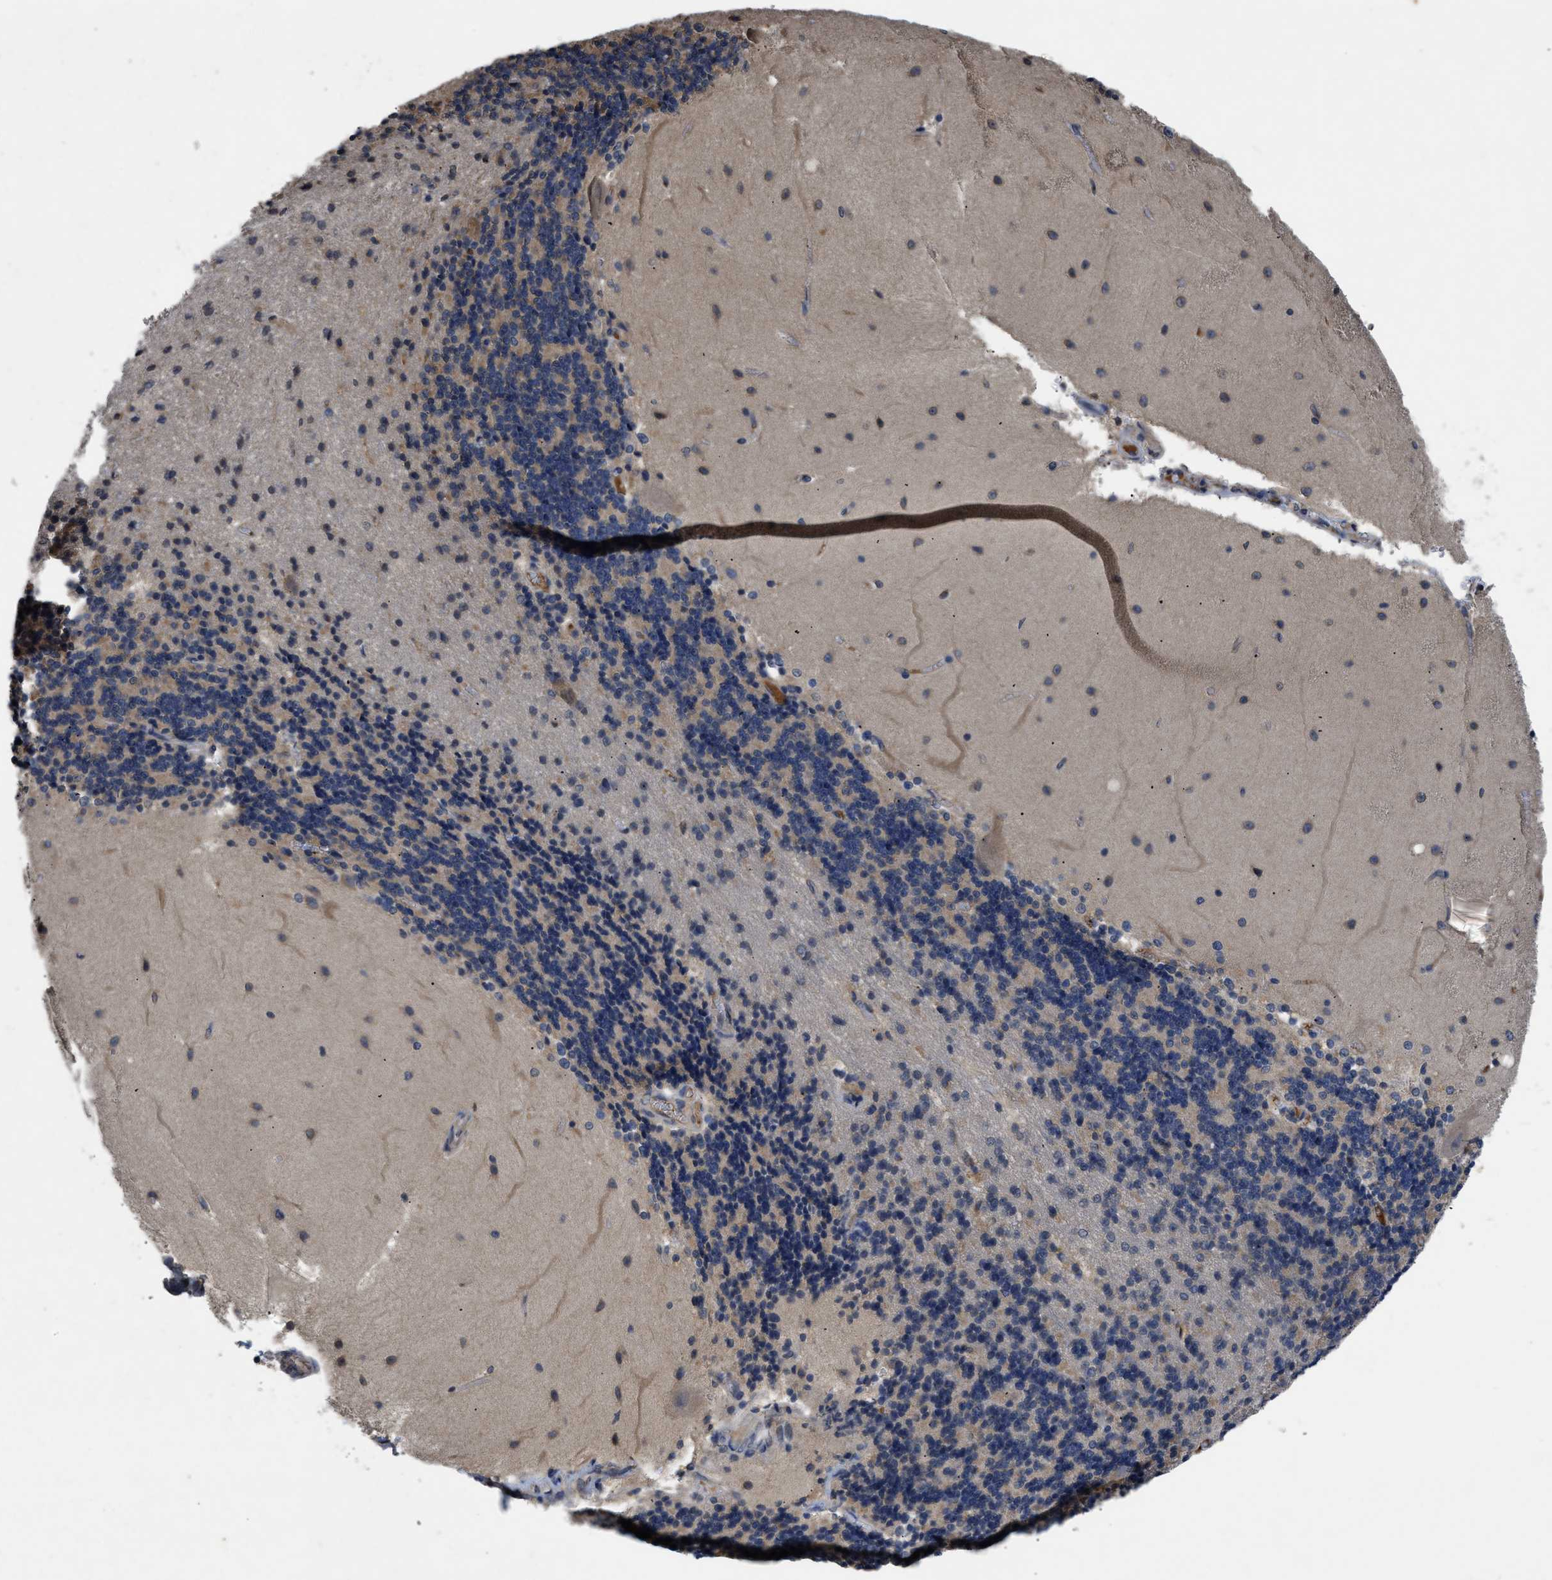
{"staining": {"intensity": "moderate", "quantity": ">75%", "location": "cytoplasmic/membranous"}, "tissue": "cerebellum", "cell_type": "Cells in granular layer", "image_type": "normal", "snomed": [{"axis": "morphology", "description": "Normal tissue, NOS"}, {"axis": "topography", "description": "Cerebellum"}], "caption": "Protein expression analysis of benign cerebellum displays moderate cytoplasmic/membranous staining in about >75% of cells in granular layer.", "gene": "VPS4A", "patient": {"sex": "female", "age": 54}}